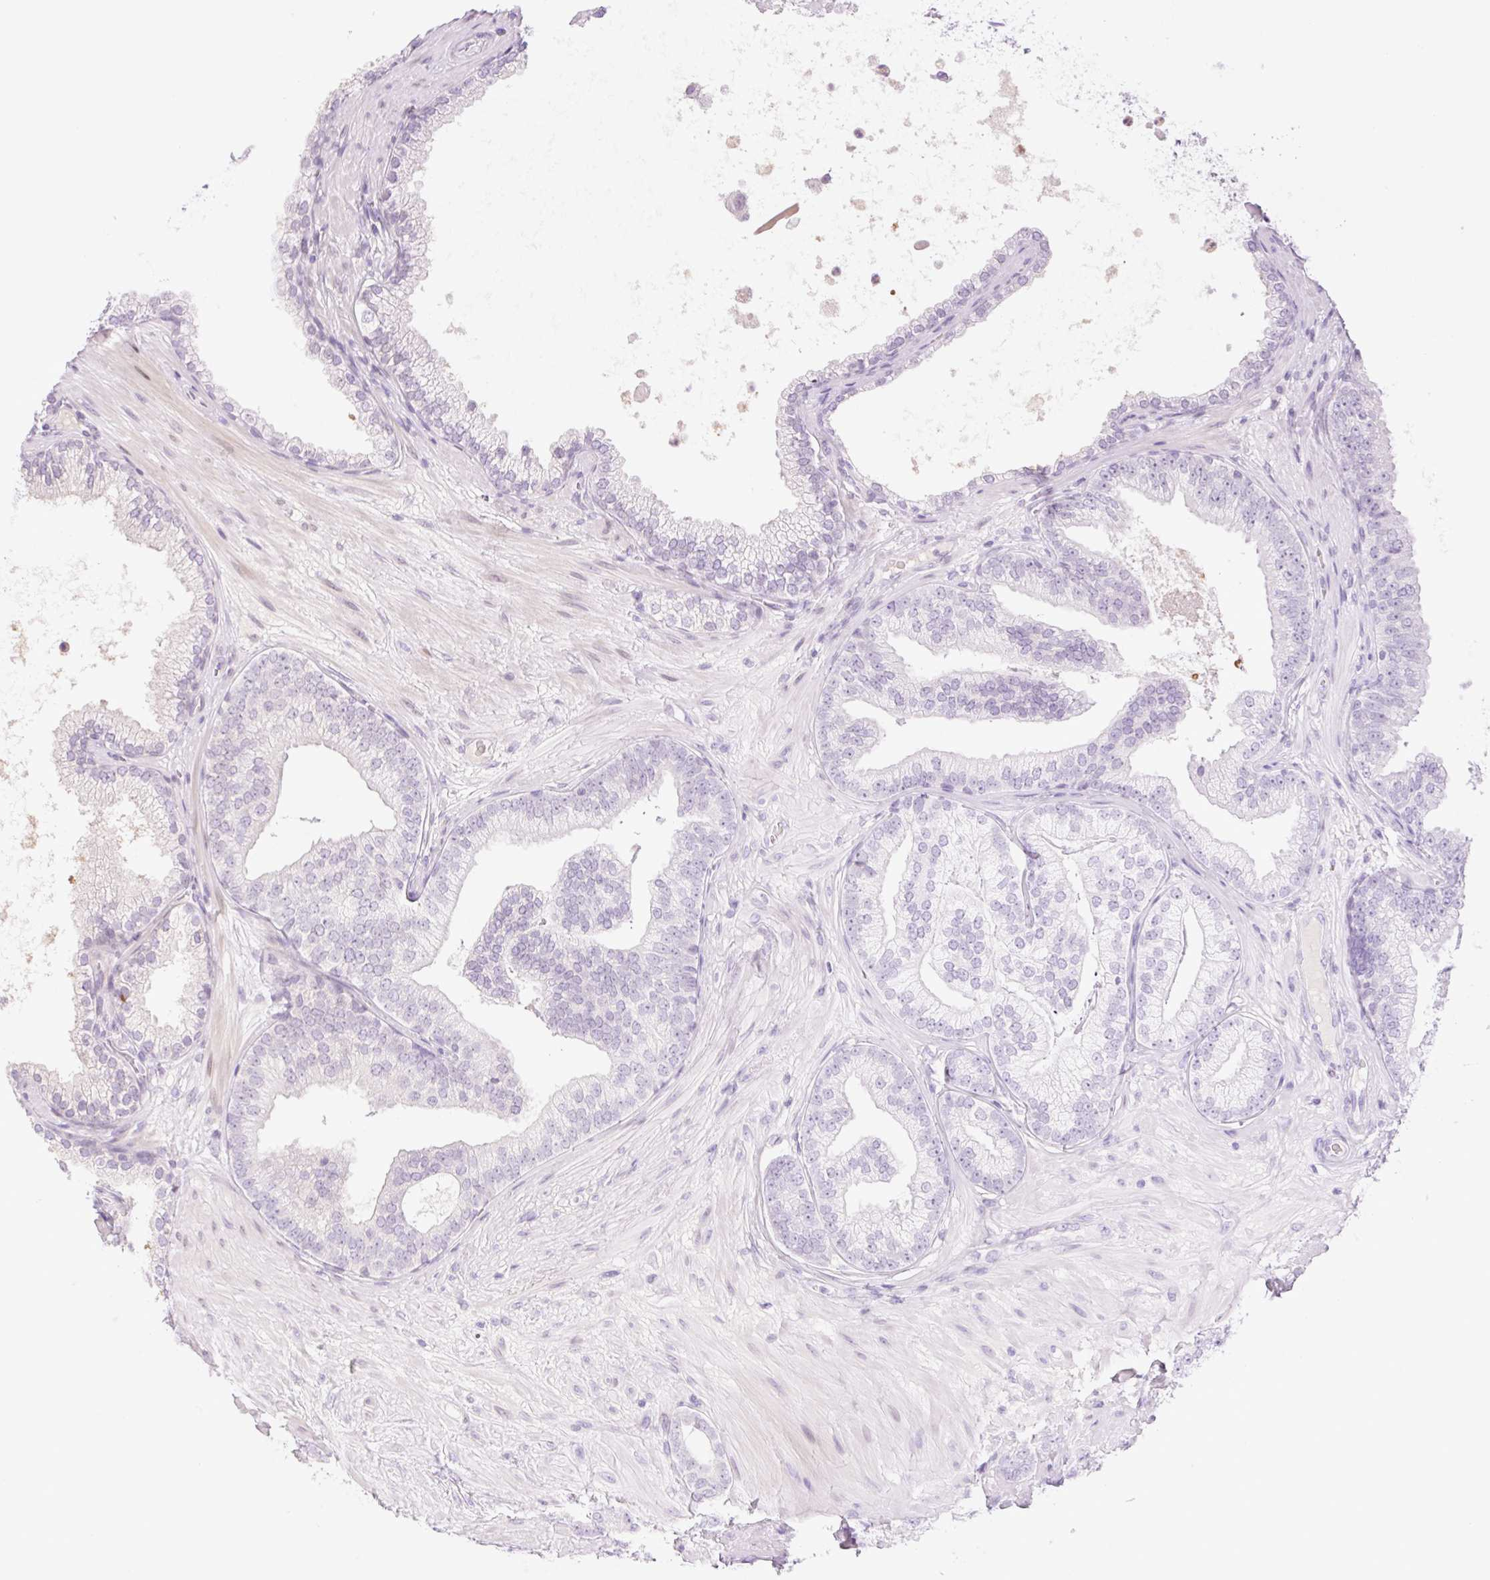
{"staining": {"intensity": "negative", "quantity": "none", "location": "none"}, "tissue": "prostate cancer", "cell_type": "Tumor cells", "image_type": "cancer", "snomed": [{"axis": "morphology", "description": "Adenocarcinoma, Low grade"}, {"axis": "topography", "description": "Prostate"}], "caption": "IHC photomicrograph of prostate low-grade adenocarcinoma stained for a protein (brown), which shows no positivity in tumor cells.", "gene": "TBX15", "patient": {"sex": "male", "age": 61}}